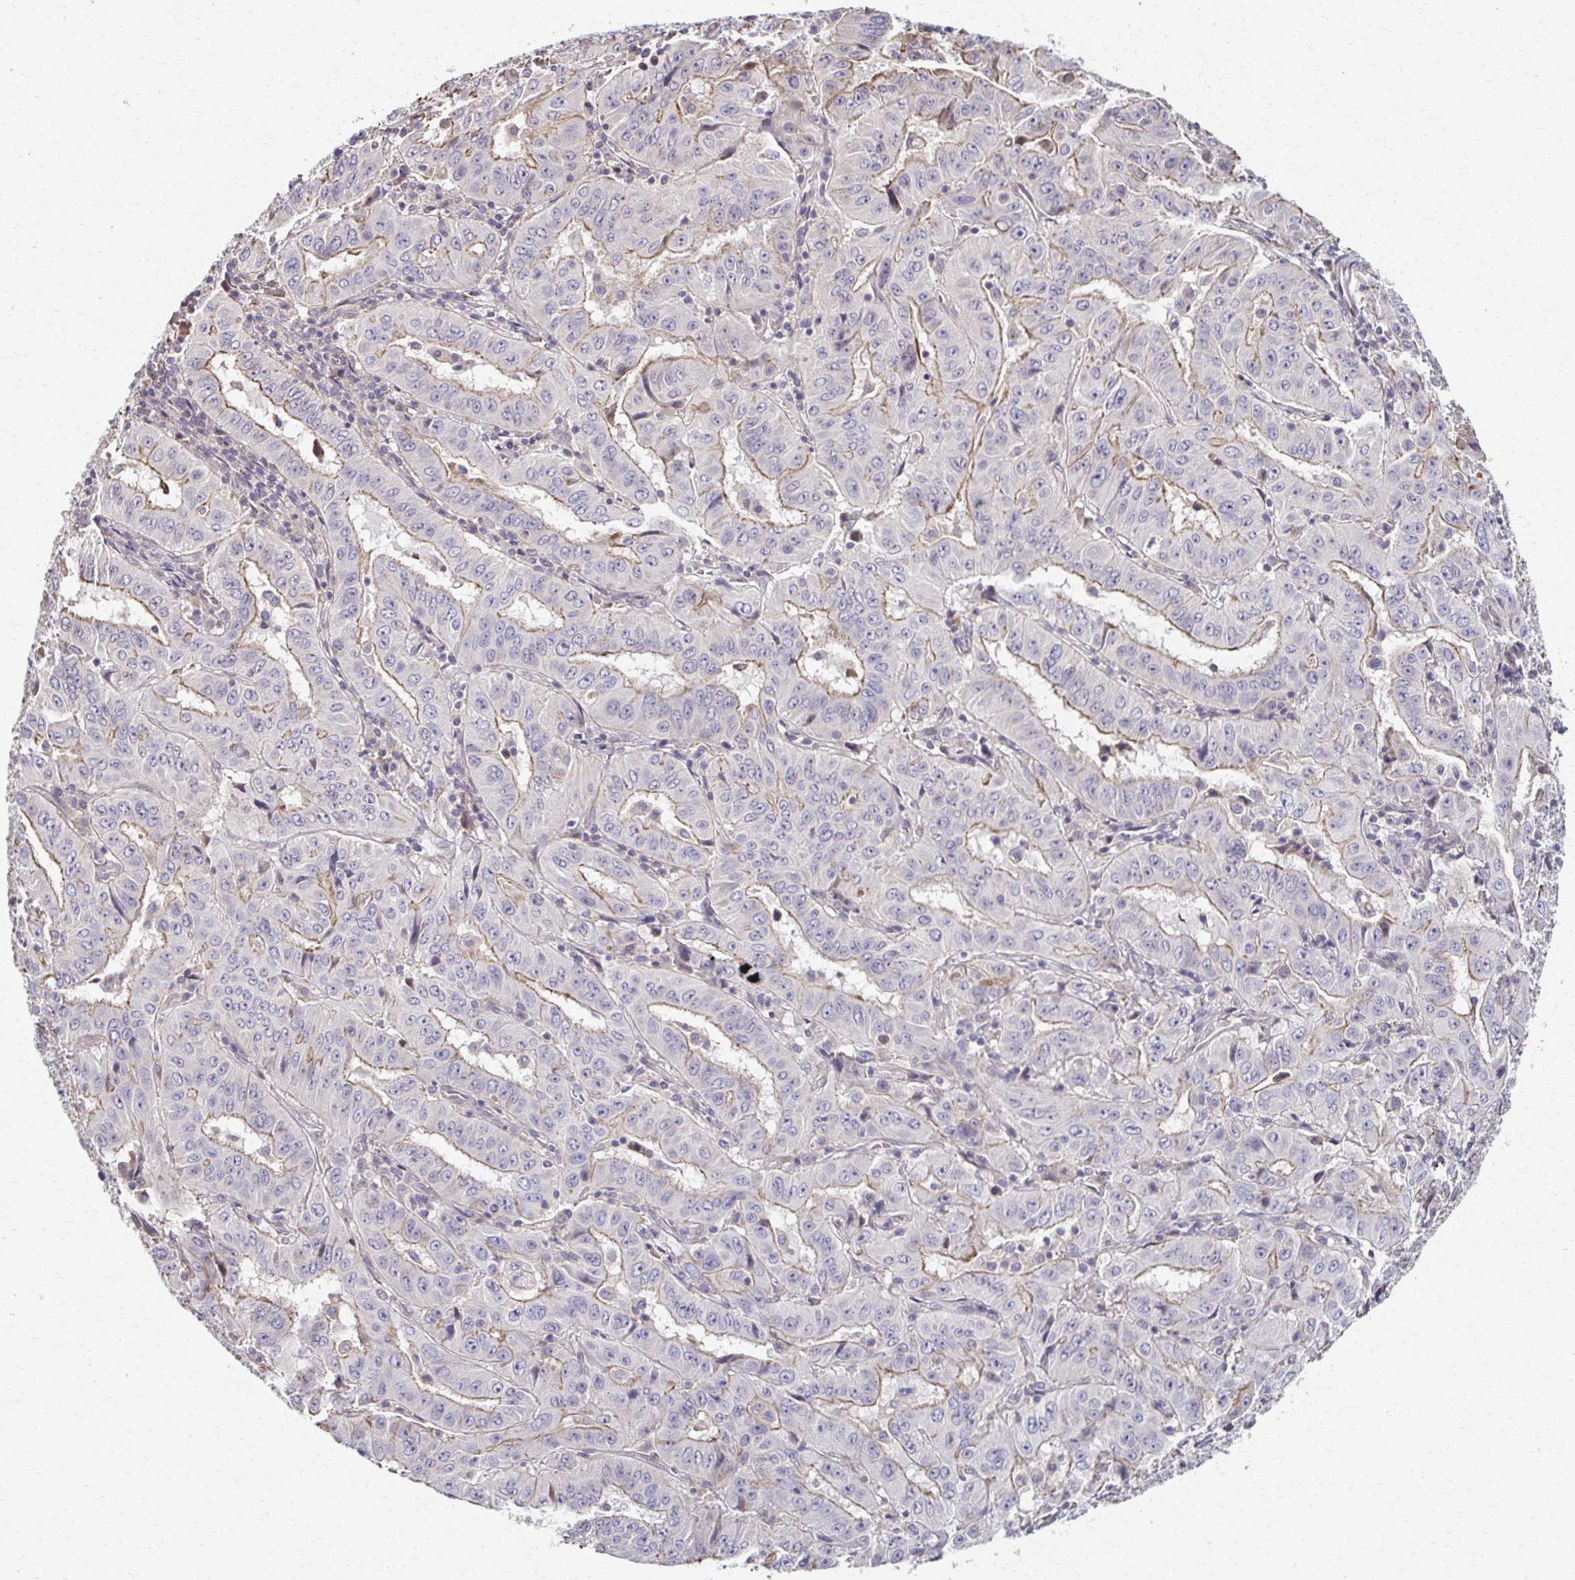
{"staining": {"intensity": "moderate", "quantity": "<25%", "location": "cytoplasmic/membranous"}, "tissue": "pancreatic cancer", "cell_type": "Tumor cells", "image_type": "cancer", "snomed": [{"axis": "morphology", "description": "Adenocarcinoma, NOS"}, {"axis": "topography", "description": "Pancreas"}], "caption": "Immunohistochemistry (DAB (3,3'-diaminobenzidine)) staining of pancreatic cancer shows moderate cytoplasmic/membranous protein expression in about <25% of tumor cells.", "gene": "EOLA2", "patient": {"sex": "male", "age": 63}}